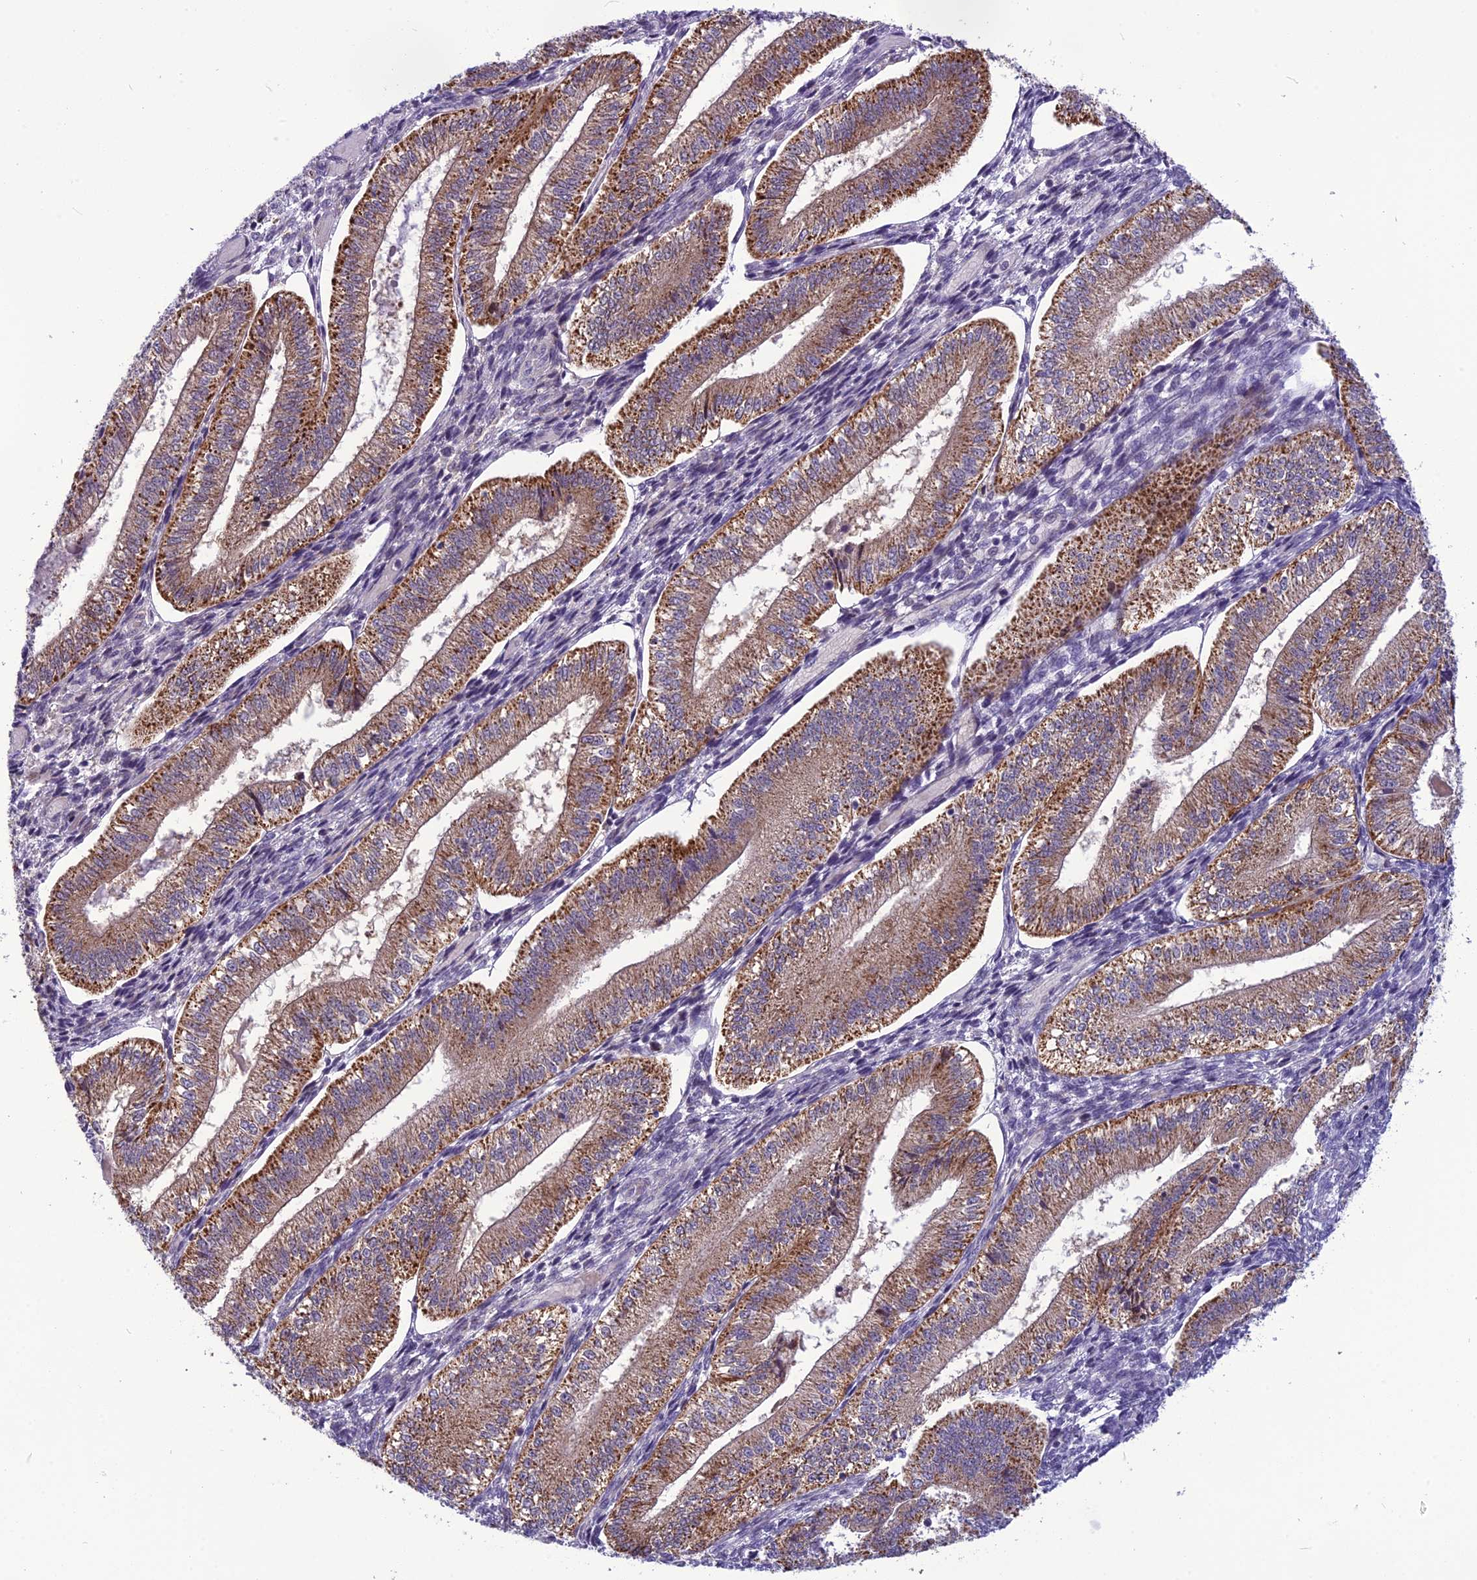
{"staining": {"intensity": "negative", "quantity": "none", "location": "none"}, "tissue": "endometrium", "cell_type": "Cells in endometrial stroma", "image_type": "normal", "snomed": [{"axis": "morphology", "description": "Normal tissue, NOS"}, {"axis": "topography", "description": "Endometrium"}], "caption": "The histopathology image exhibits no significant expression in cells in endometrial stroma of endometrium.", "gene": "PSMF1", "patient": {"sex": "female", "age": 34}}